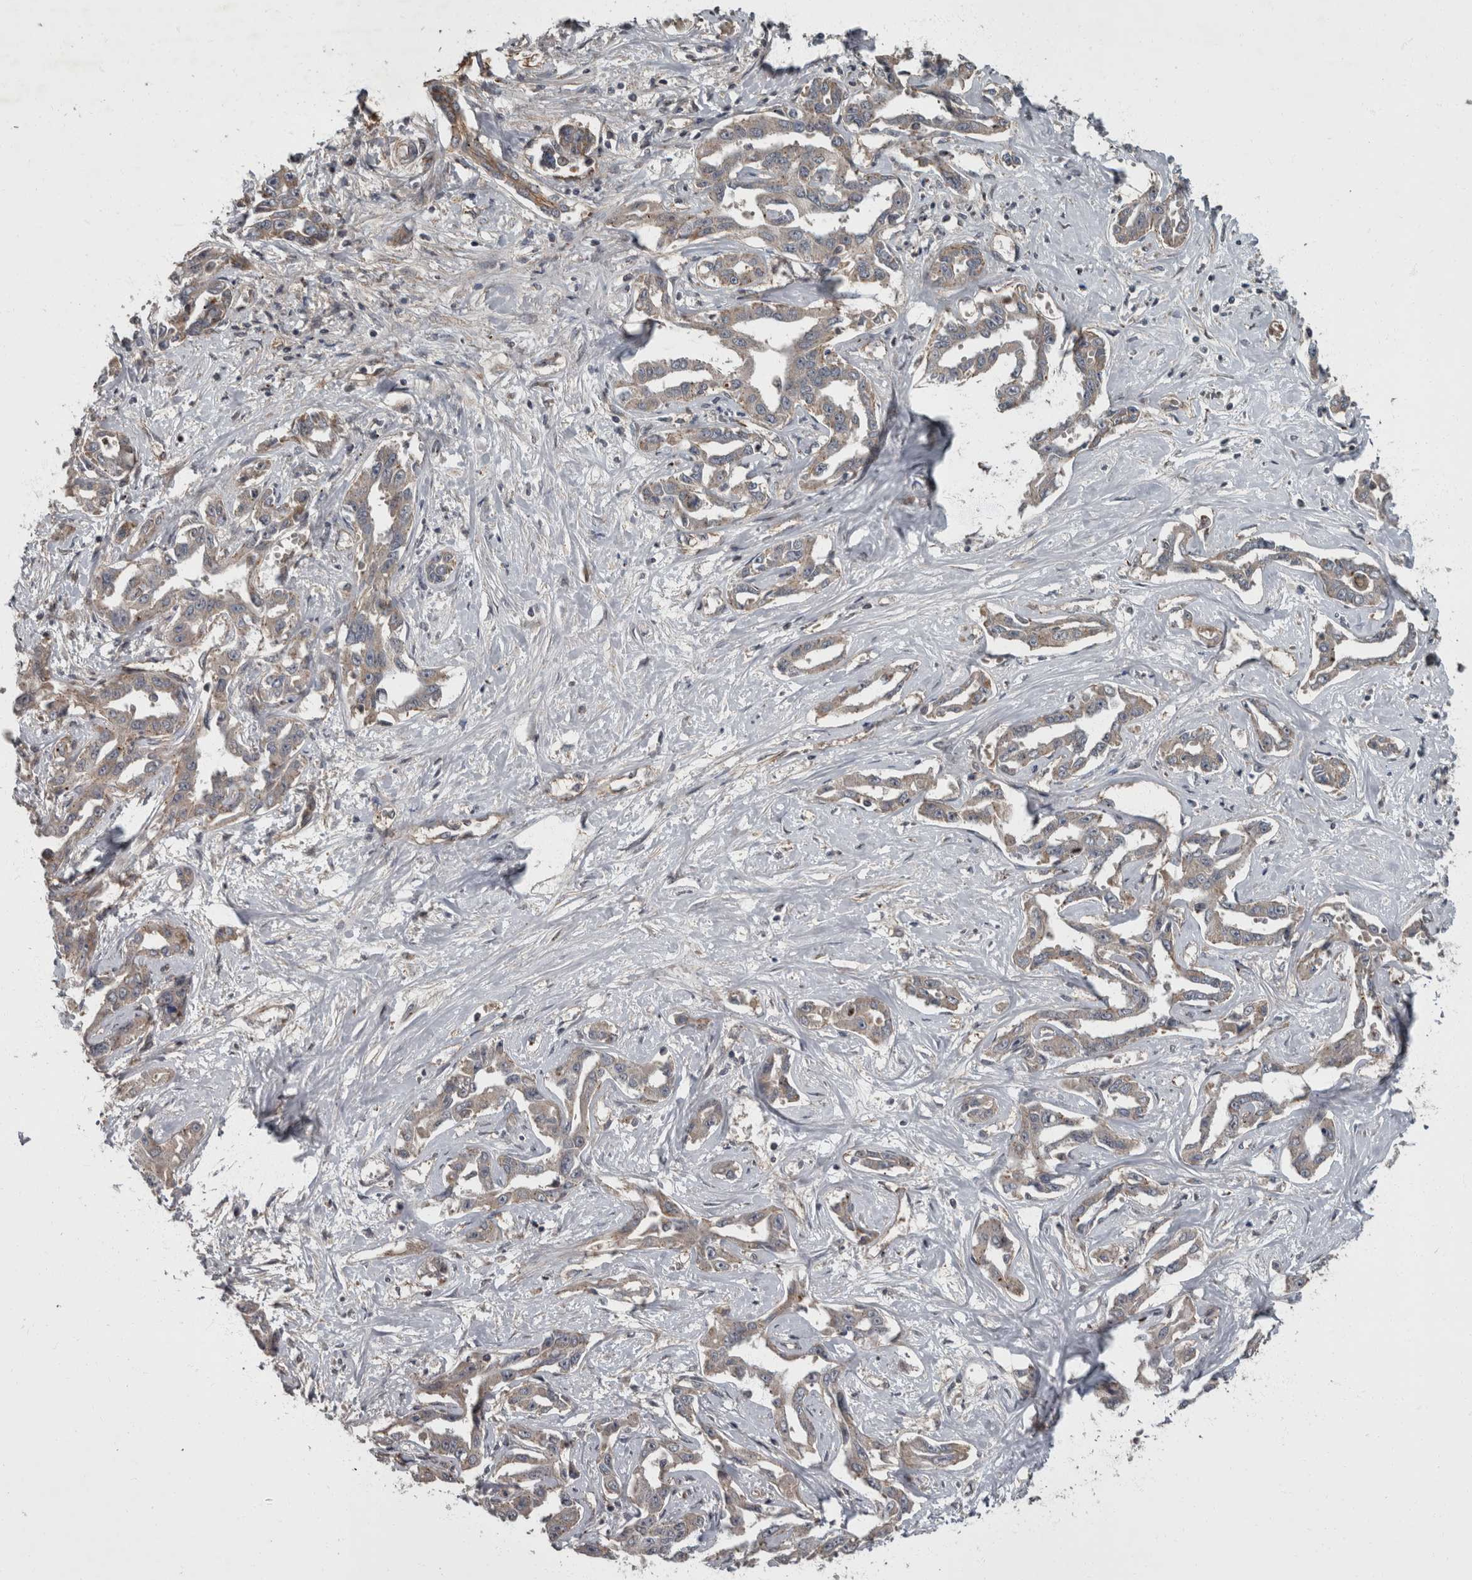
{"staining": {"intensity": "weak", "quantity": "<25%", "location": "cytoplasmic/membranous"}, "tissue": "liver cancer", "cell_type": "Tumor cells", "image_type": "cancer", "snomed": [{"axis": "morphology", "description": "Cholangiocarcinoma"}, {"axis": "topography", "description": "Liver"}], "caption": "An image of human liver cancer (cholangiocarcinoma) is negative for staining in tumor cells. The staining is performed using DAB brown chromogen with nuclei counter-stained in using hematoxylin.", "gene": "VEGFD", "patient": {"sex": "male", "age": 59}}